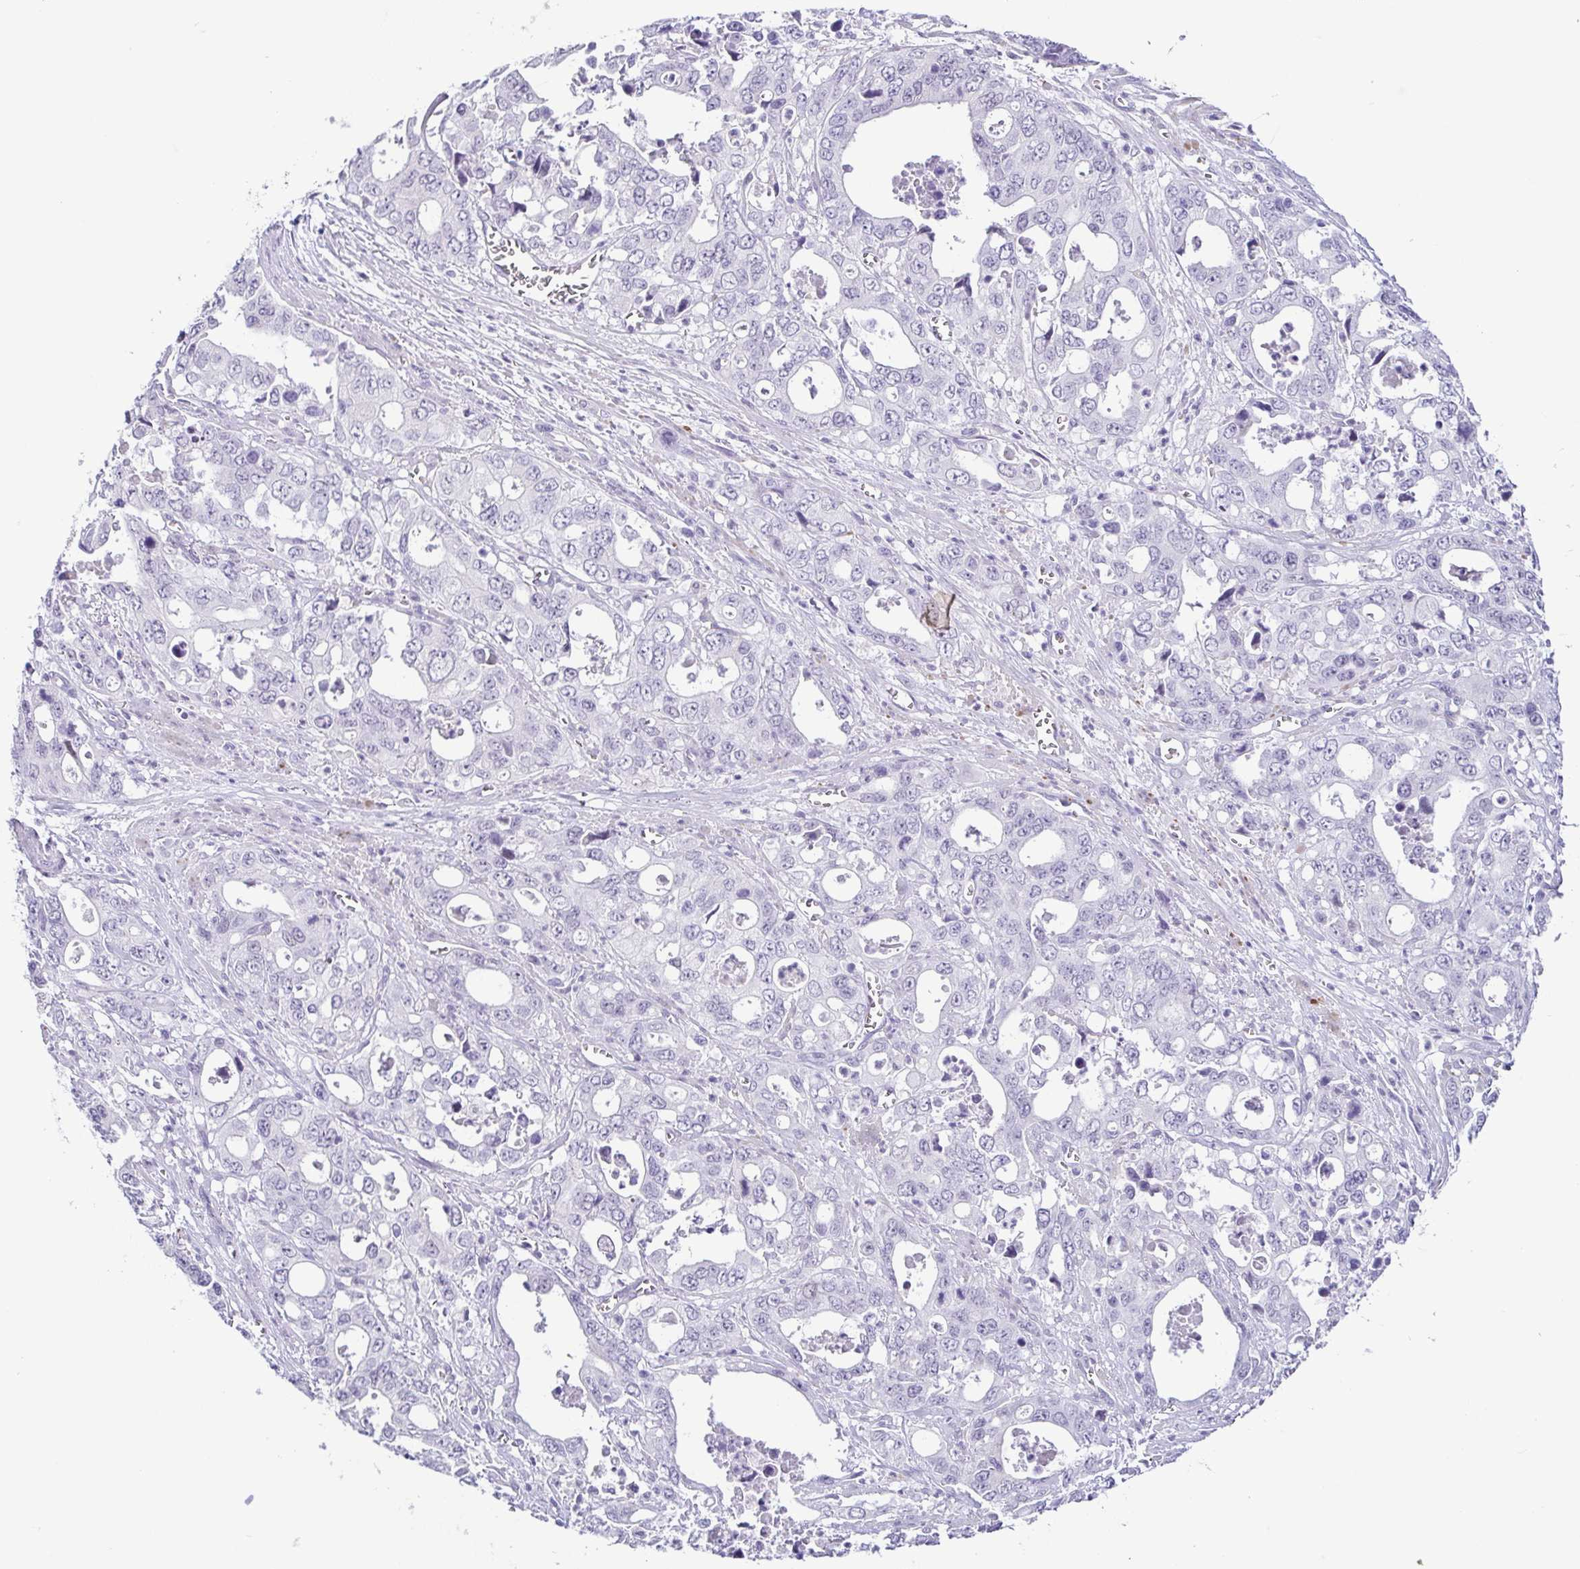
{"staining": {"intensity": "negative", "quantity": "none", "location": "none"}, "tissue": "stomach cancer", "cell_type": "Tumor cells", "image_type": "cancer", "snomed": [{"axis": "morphology", "description": "Adenocarcinoma, NOS"}, {"axis": "topography", "description": "Stomach, upper"}], "caption": "Human adenocarcinoma (stomach) stained for a protein using immunohistochemistry demonstrates no positivity in tumor cells.", "gene": "TERT", "patient": {"sex": "male", "age": 74}}